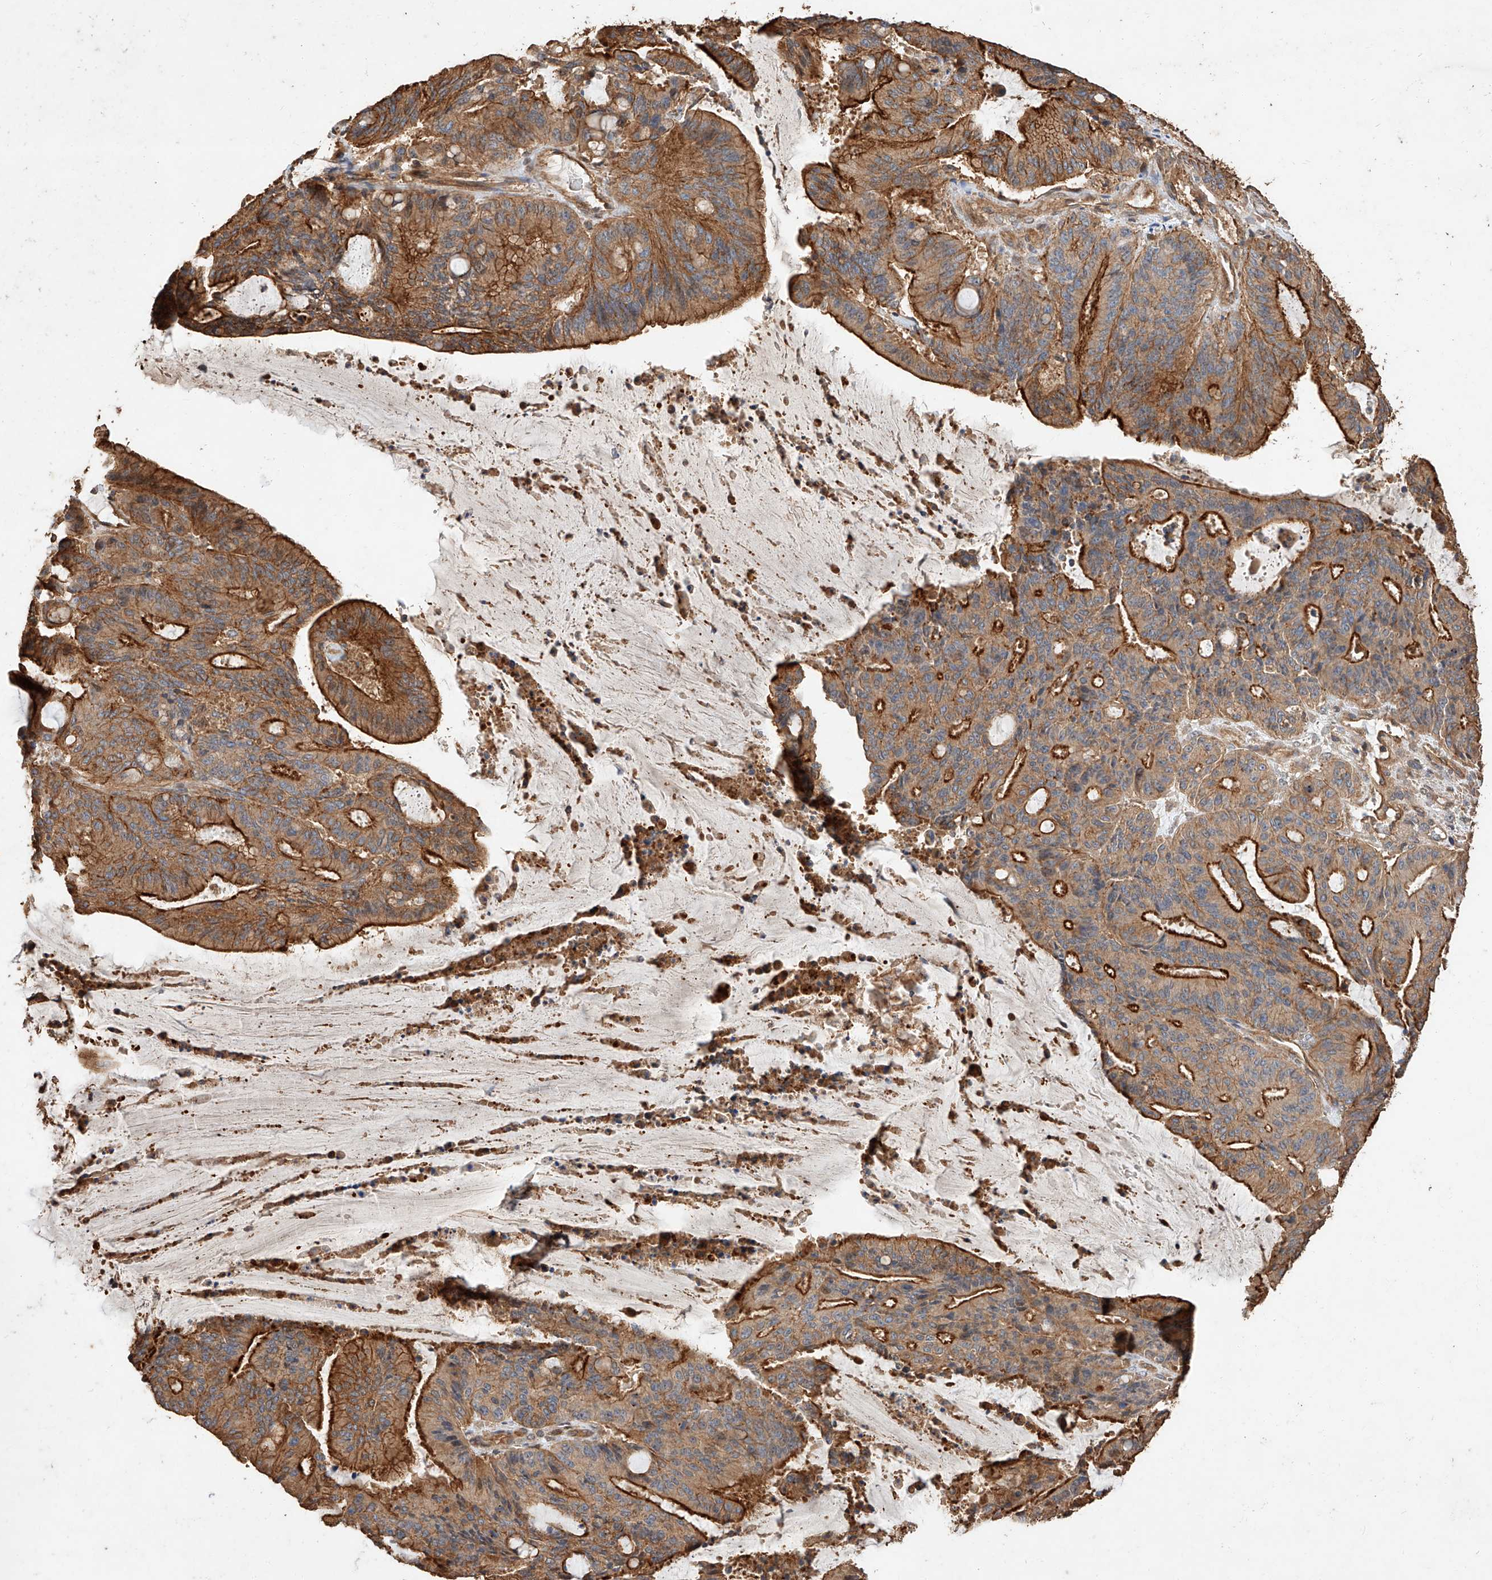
{"staining": {"intensity": "strong", "quantity": ">75%", "location": "cytoplasmic/membranous"}, "tissue": "liver cancer", "cell_type": "Tumor cells", "image_type": "cancer", "snomed": [{"axis": "morphology", "description": "Normal tissue, NOS"}, {"axis": "morphology", "description": "Cholangiocarcinoma"}, {"axis": "topography", "description": "Liver"}, {"axis": "topography", "description": "Peripheral nerve tissue"}], "caption": "Strong cytoplasmic/membranous positivity is present in approximately >75% of tumor cells in liver cancer. Using DAB (brown) and hematoxylin (blue) stains, captured at high magnification using brightfield microscopy.", "gene": "GHDC", "patient": {"sex": "female", "age": 73}}